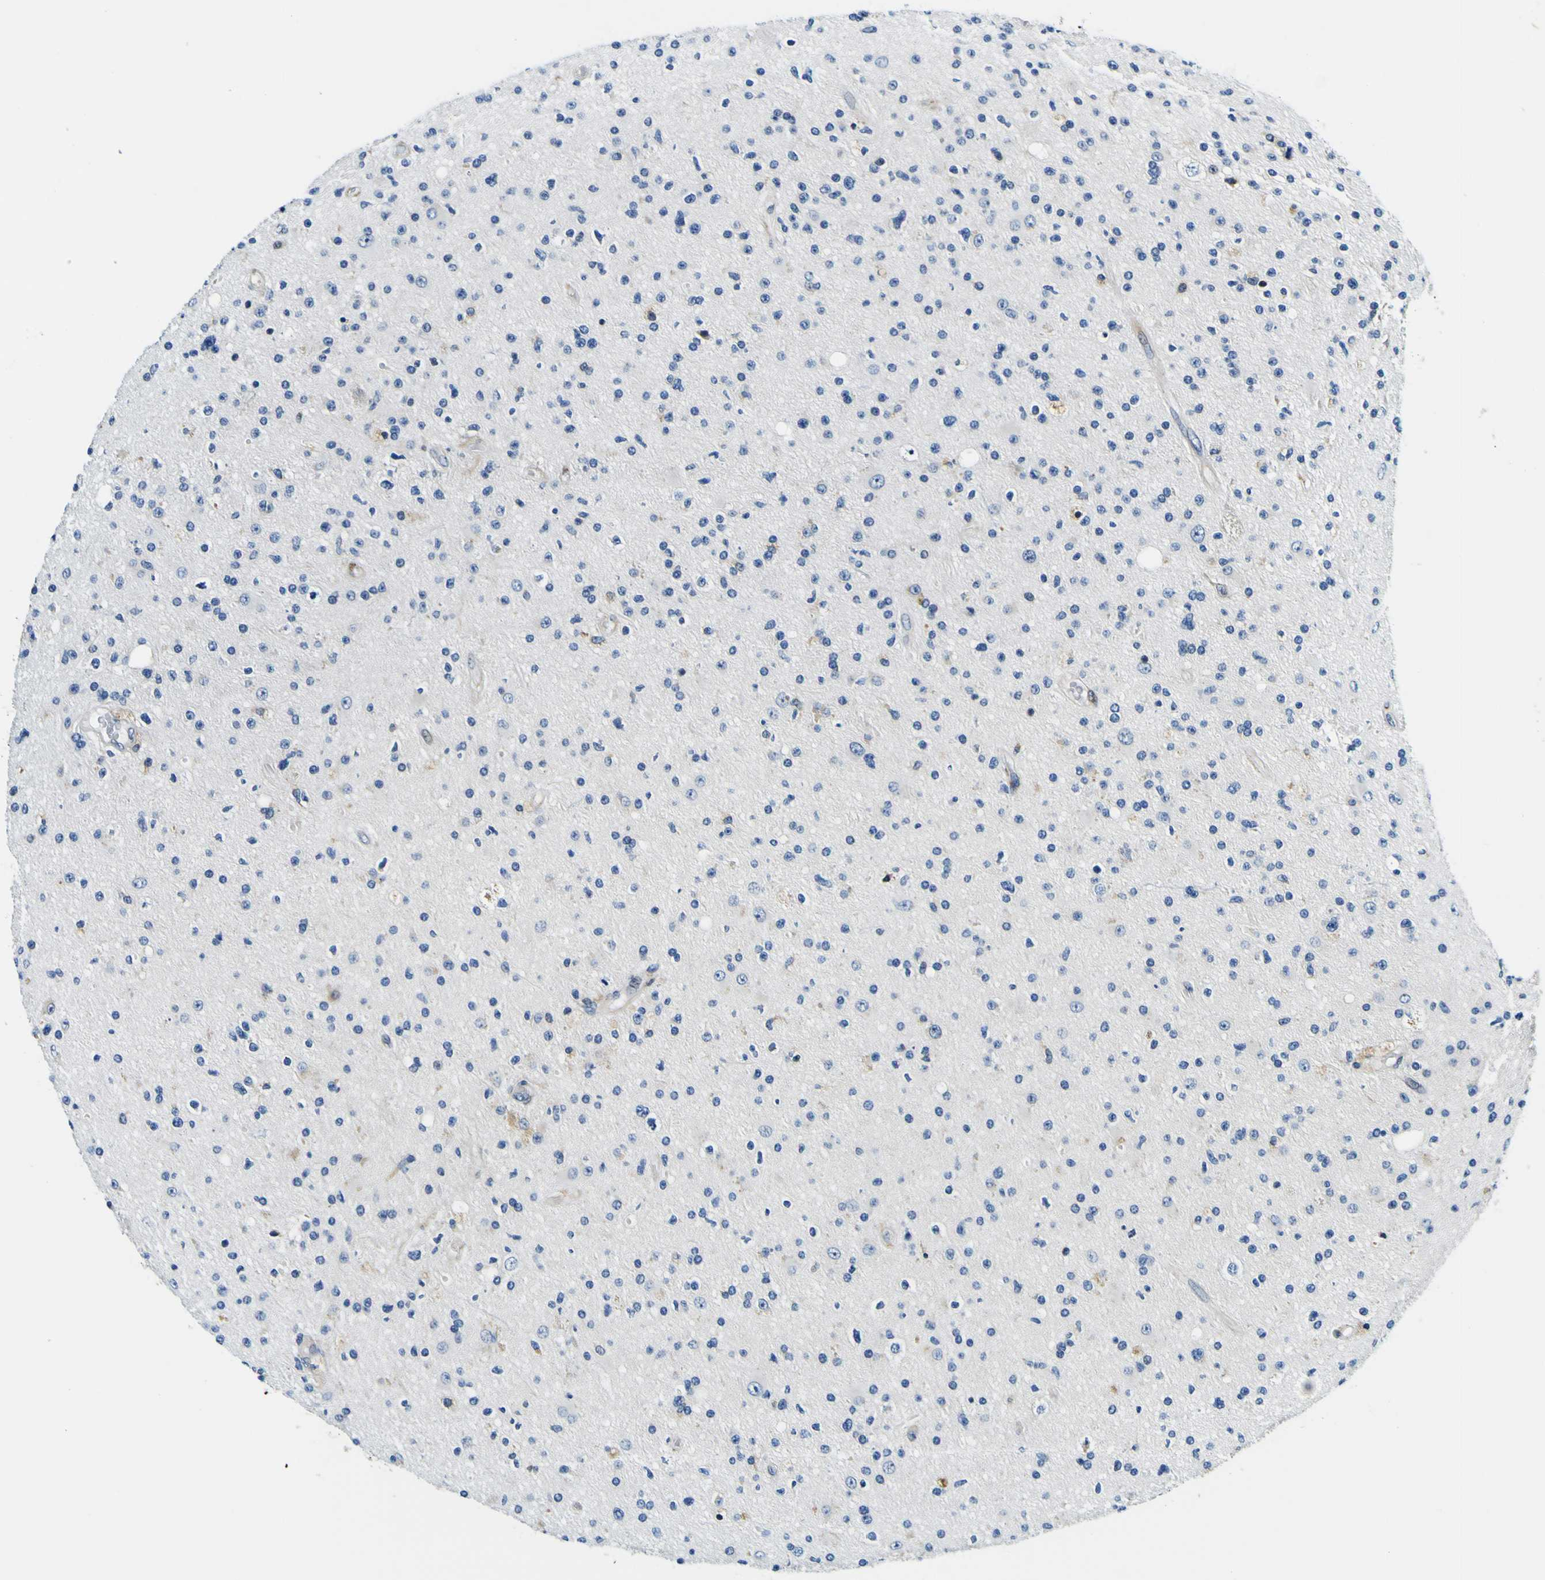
{"staining": {"intensity": "negative", "quantity": "none", "location": "none"}, "tissue": "glioma", "cell_type": "Tumor cells", "image_type": "cancer", "snomed": [{"axis": "morphology", "description": "Glioma, malignant, High grade"}, {"axis": "topography", "description": "Brain"}], "caption": "IHC image of neoplastic tissue: human glioma stained with DAB reveals no significant protein staining in tumor cells.", "gene": "NLRP3", "patient": {"sex": "male", "age": 33}}